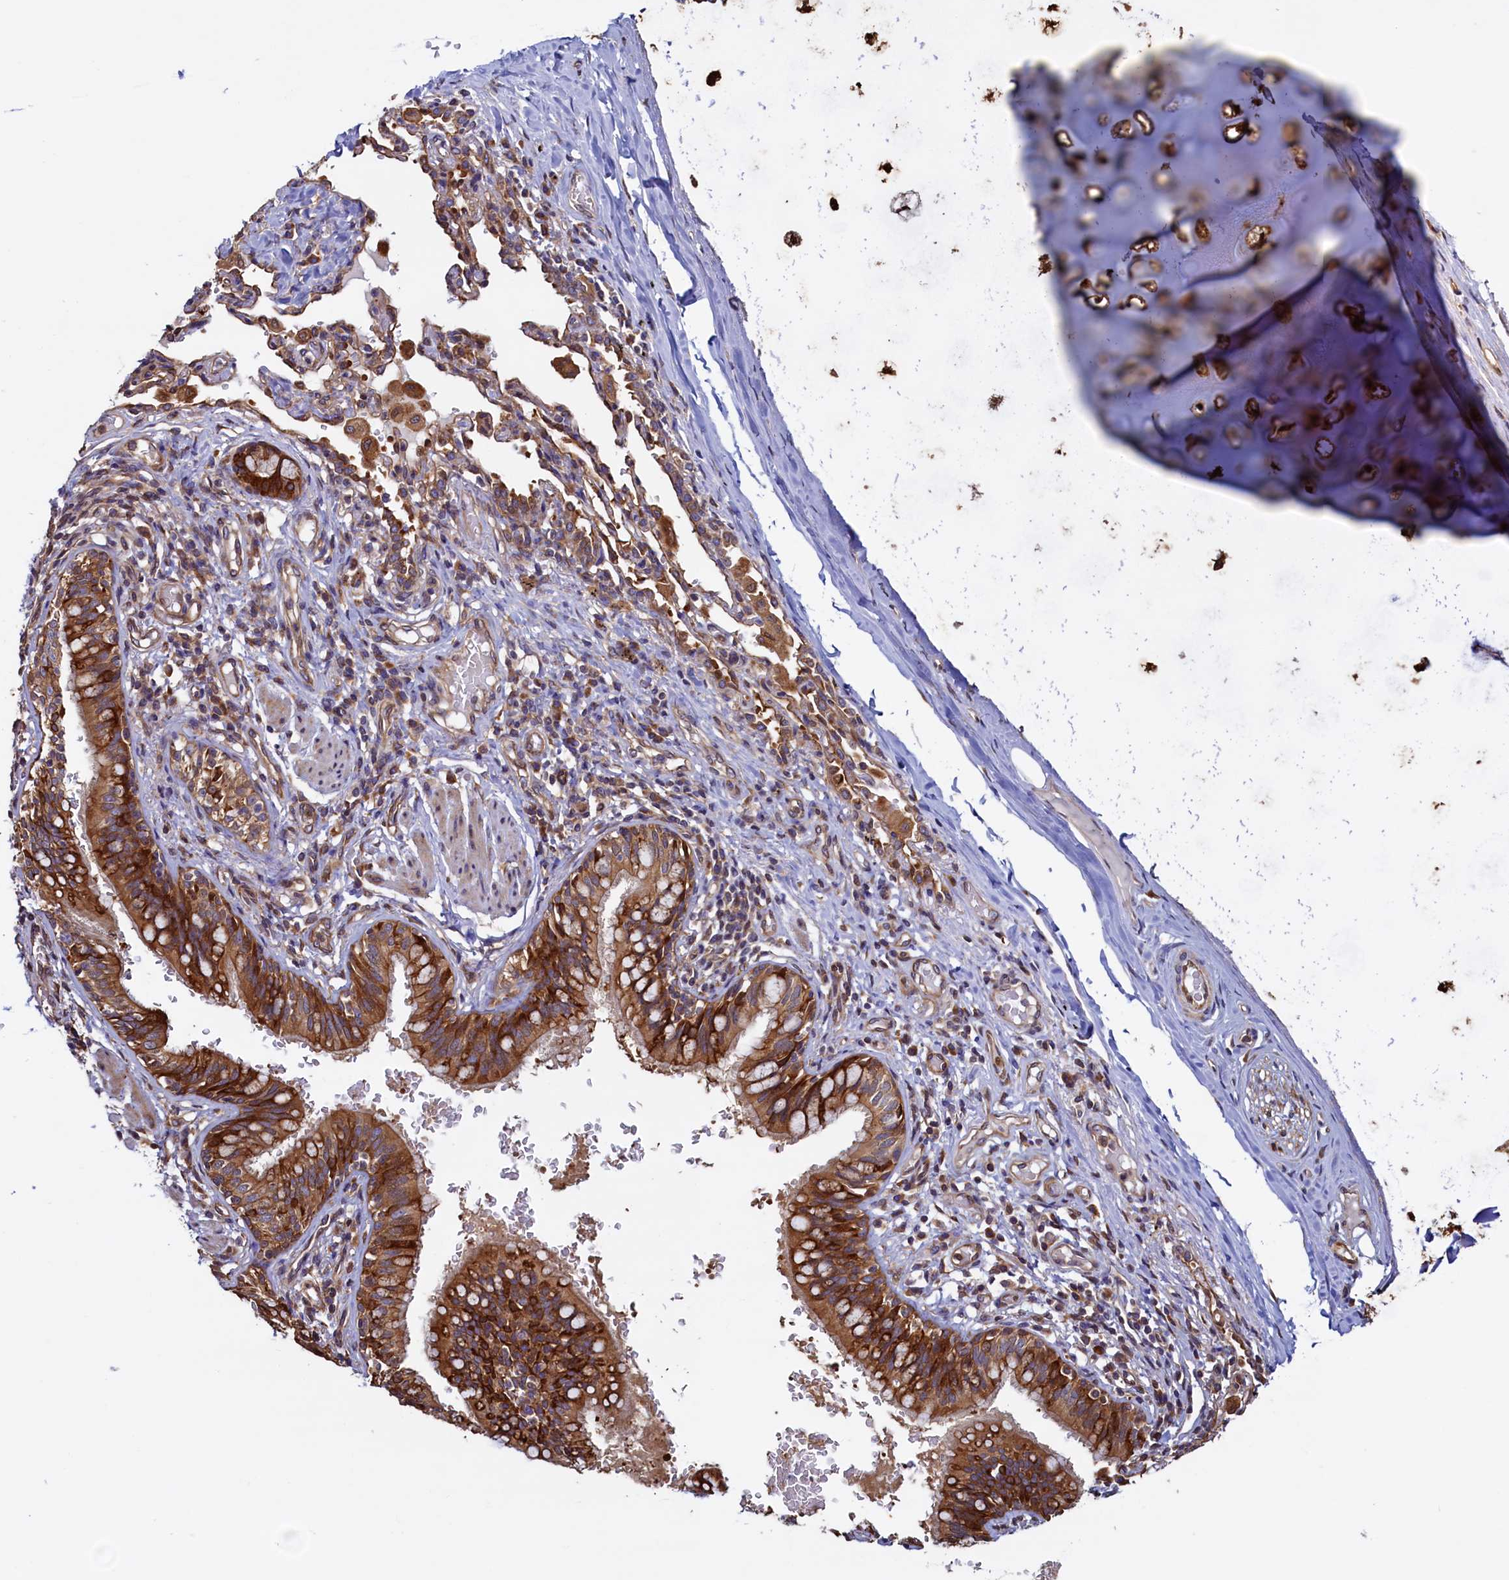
{"staining": {"intensity": "moderate", "quantity": ">75%", "location": "cytoplasmic/membranous"}, "tissue": "bronchus", "cell_type": "Respiratory epithelial cells", "image_type": "normal", "snomed": [{"axis": "morphology", "description": "Normal tissue, NOS"}, {"axis": "topography", "description": "Cartilage tissue"}, {"axis": "topography", "description": "Bronchus"}], "caption": "DAB (3,3'-diaminobenzidine) immunohistochemical staining of unremarkable human bronchus demonstrates moderate cytoplasmic/membranous protein expression in approximately >75% of respiratory epithelial cells. (Stains: DAB (3,3'-diaminobenzidine) in brown, nuclei in blue, Microscopy: brightfield microscopy at high magnification).", "gene": "ATXN2L", "patient": {"sex": "female", "age": 36}}